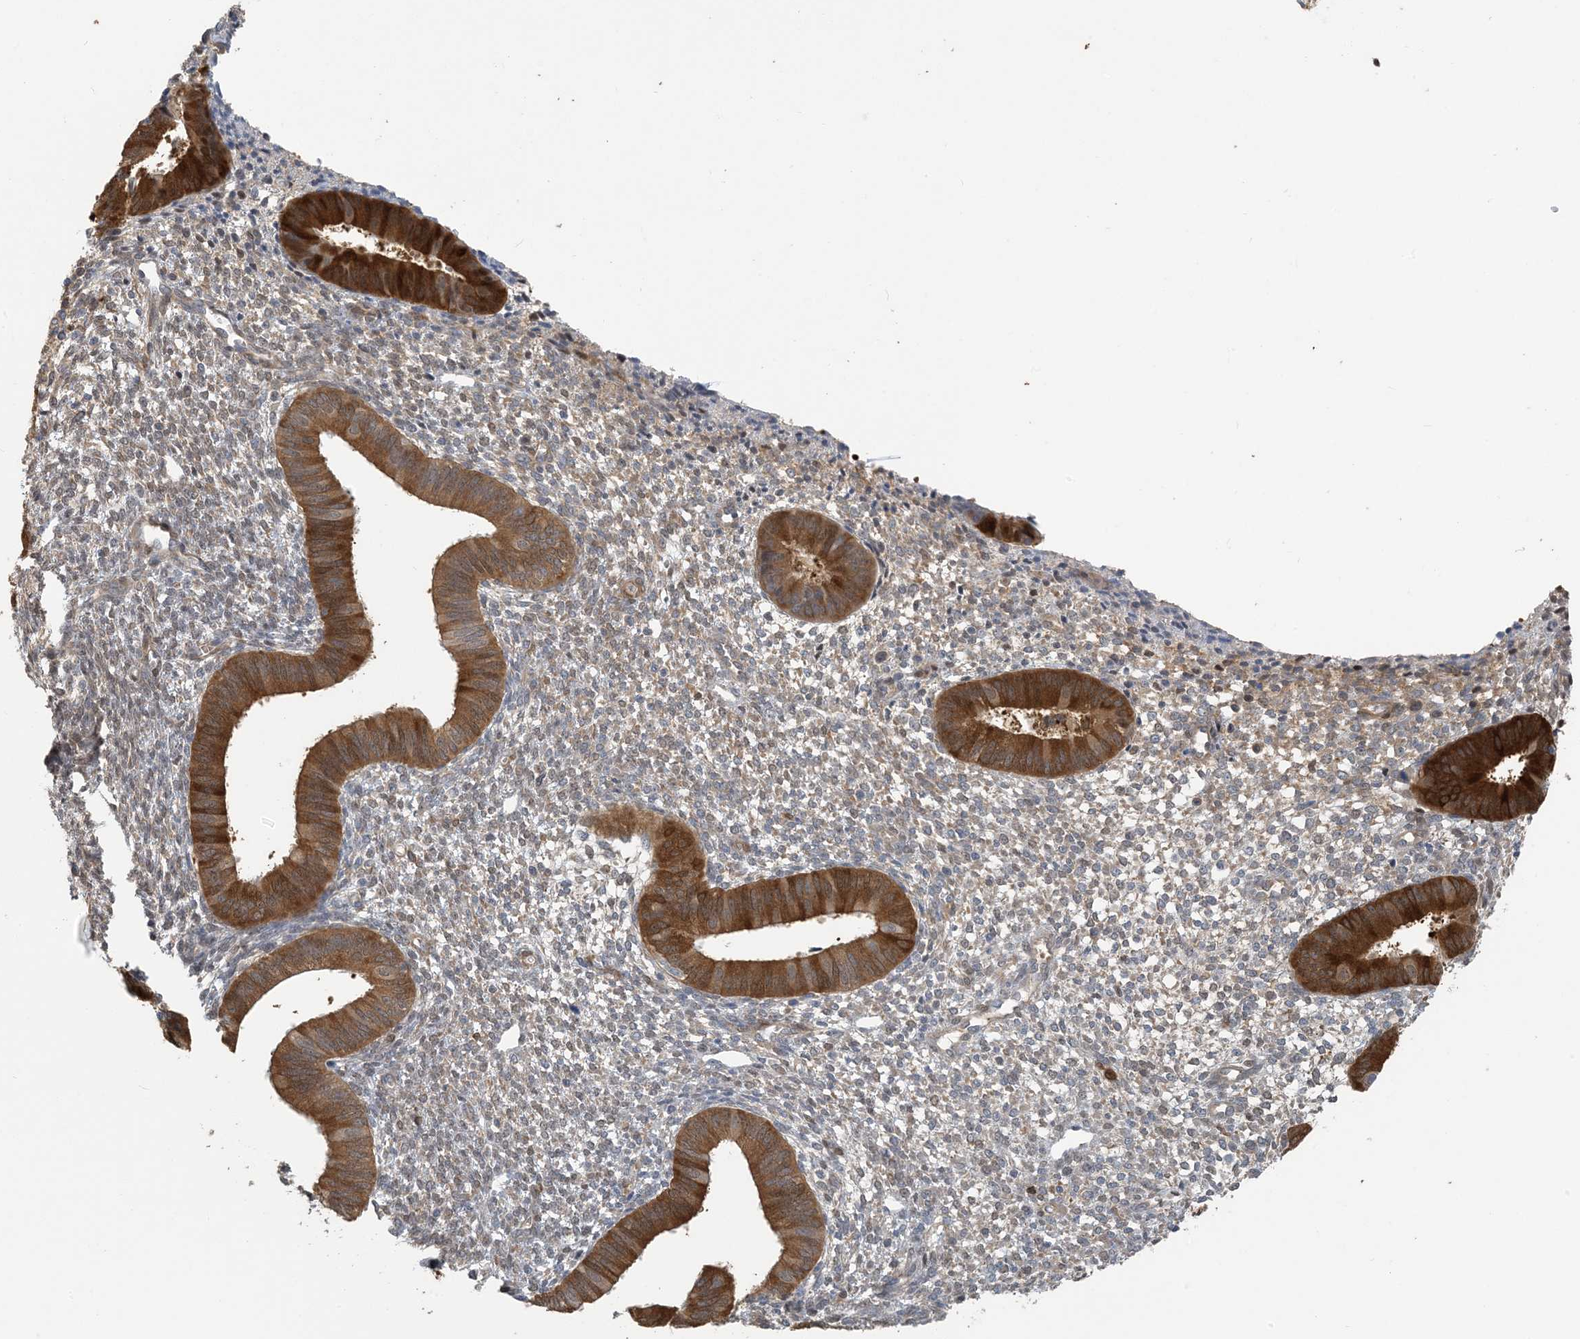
{"staining": {"intensity": "weak", "quantity": "25%-75%", "location": "cytoplasmic/membranous"}, "tissue": "endometrium", "cell_type": "Cells in endometrial stroma", "image_type": "normal", "snomed": [{"axis": "morphology", "description": "Normal tissue, NOS"}, {"axis": "topography", "description": "Endometrium"}], "caption": "A brown stain shows weak cytoplasmic/membranous staining of a protein in cells in endometrial stroma of benign human endometrium.", "gene": "ZC3H12A", "patient": {"sex": "female", "age": 46}}